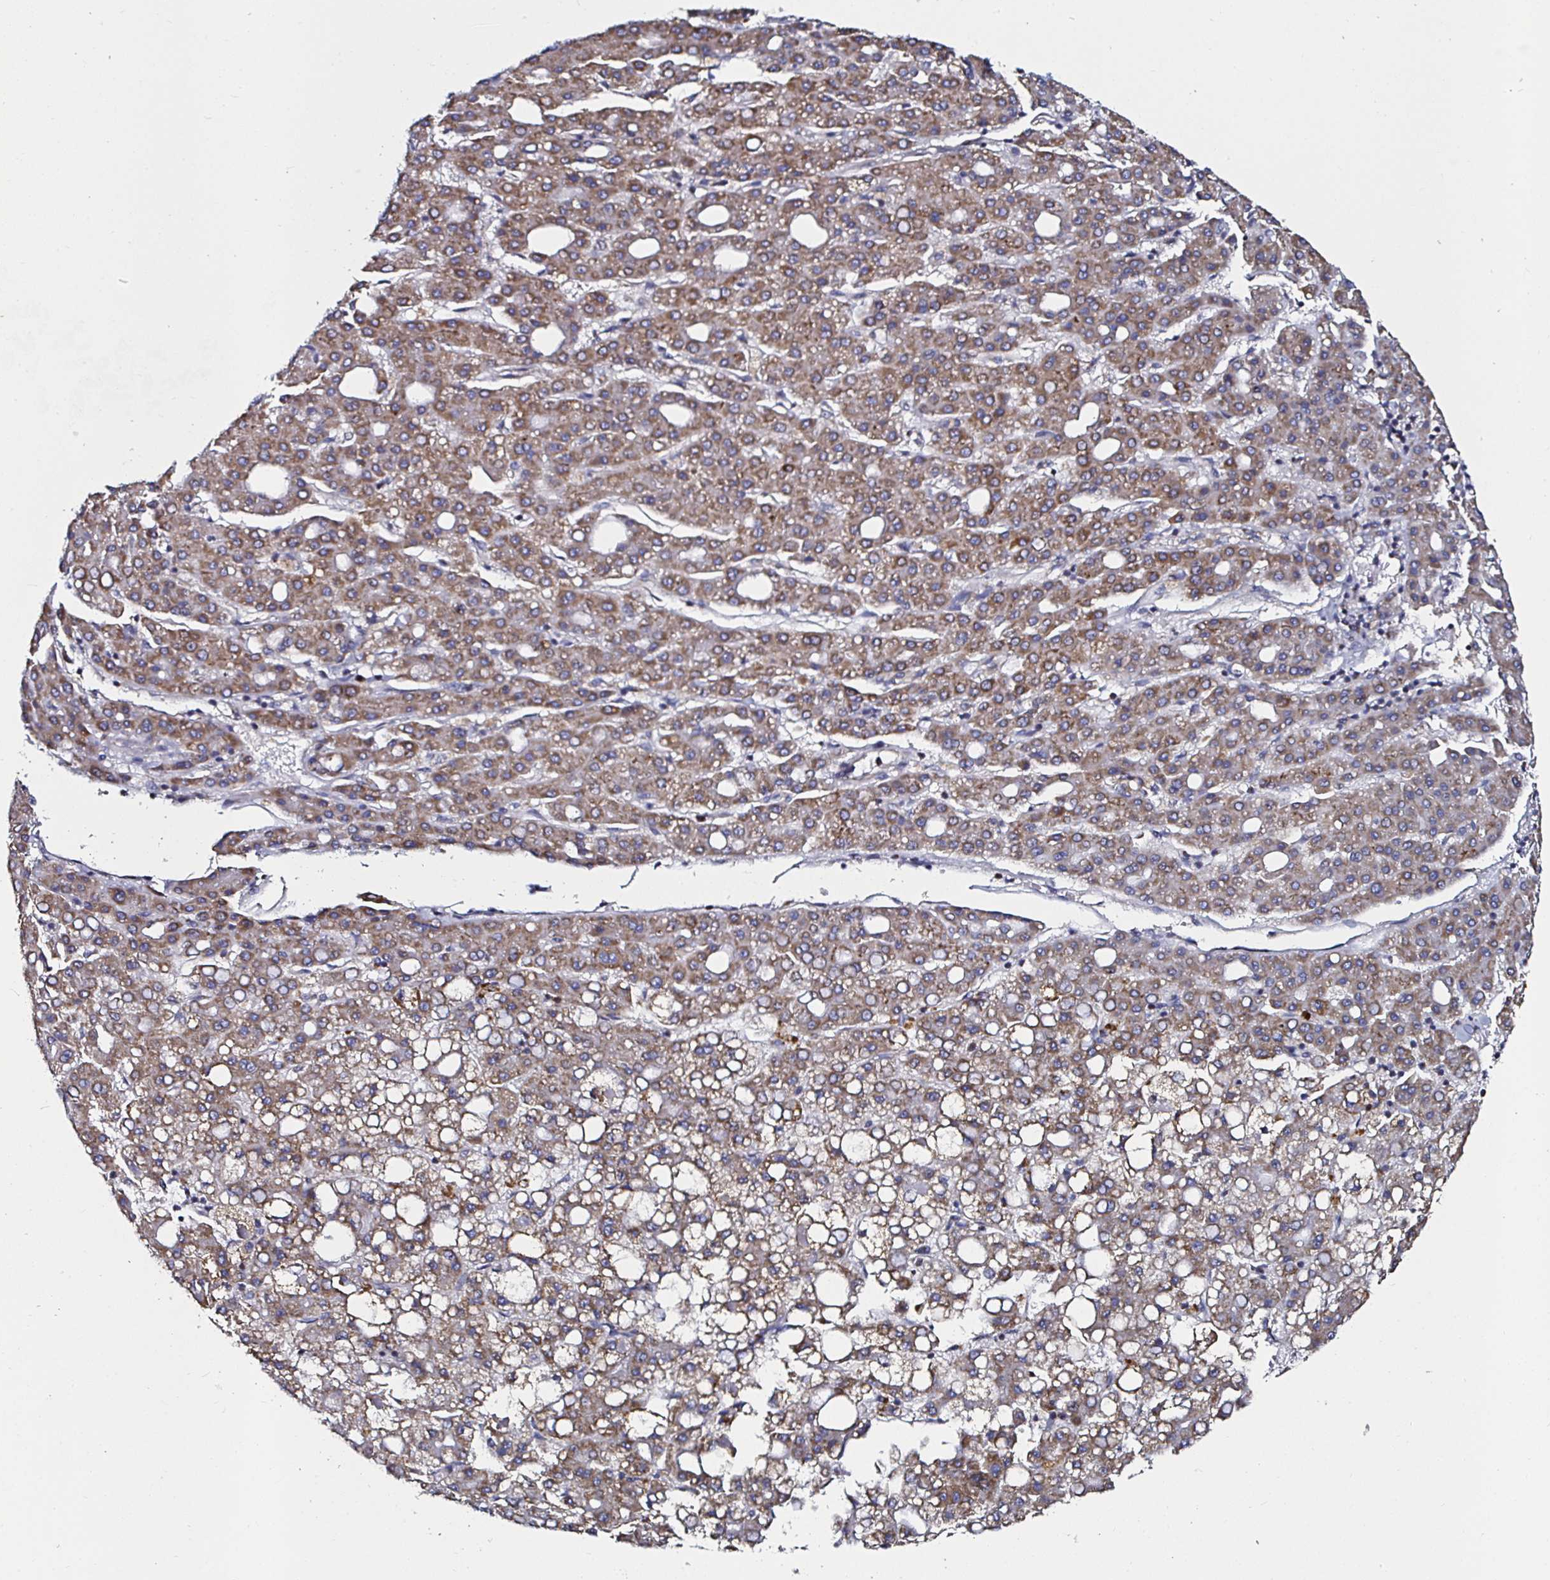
{"staining": {"intensity": "moderate", "quantity": ">75%", "location": "cytoplasmic/membranous"}, "tissue": "liver cancer", "cell_type": "Tumor cells", "image_type": "cancer", "snomed": [{"axis": "morphology", "description": "Carcinoma, Hepatocellular, NOS"}, {"axis": "topography", "description": "Liver"}], "caption": "Liver cancer stained for a protein (brown) reveals moderate cytoplasmic/membranous positive expression in approximately >75% of tumor cells.", "gene": "ATAD3B", "patient": {"sex": "male", "age": 65}}